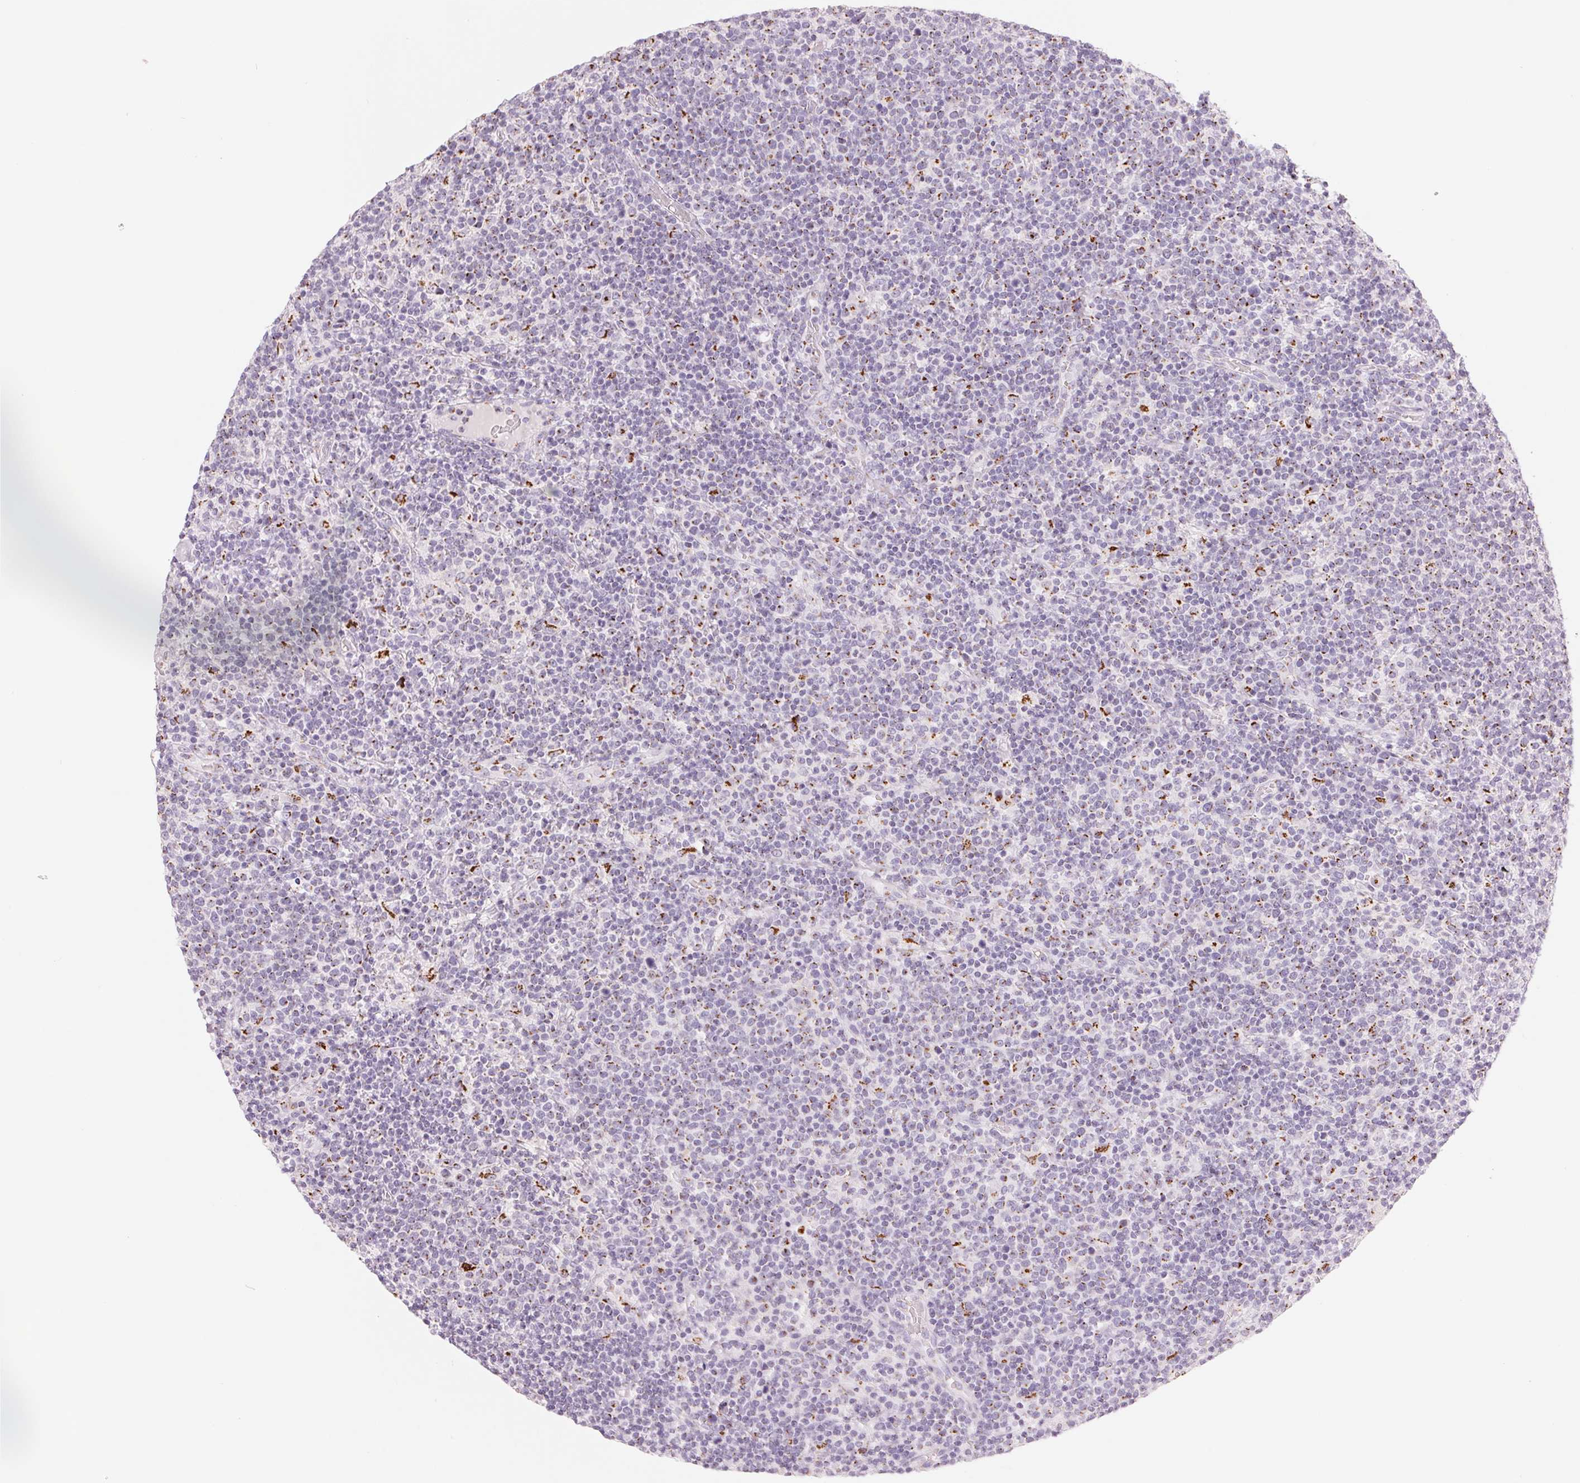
{"staining": {"intensity": "moderate", "quantity": "<25%", "location": "cytoplasmic/membranous"}, "tissue": "lymphoma", "cell_type": "Tumor cells", "image_type": "cancer", "snomed": [{"axis": "morphology", "description": "Malignant lymphoma, non-Hodgkin's type, High grade"}, {"axis": "topography", "description": "Lymph node"}], "caption": "Immunohistochemical staining of high-grade malignant lymphoma, non-Hodgkin's type exhibits low levels of moderate cytoplasmic/membranous positivity in approximately <25% of tumor cells.", "gene": "GALNT7", "patient": {"sex": "male", "age": 61}}